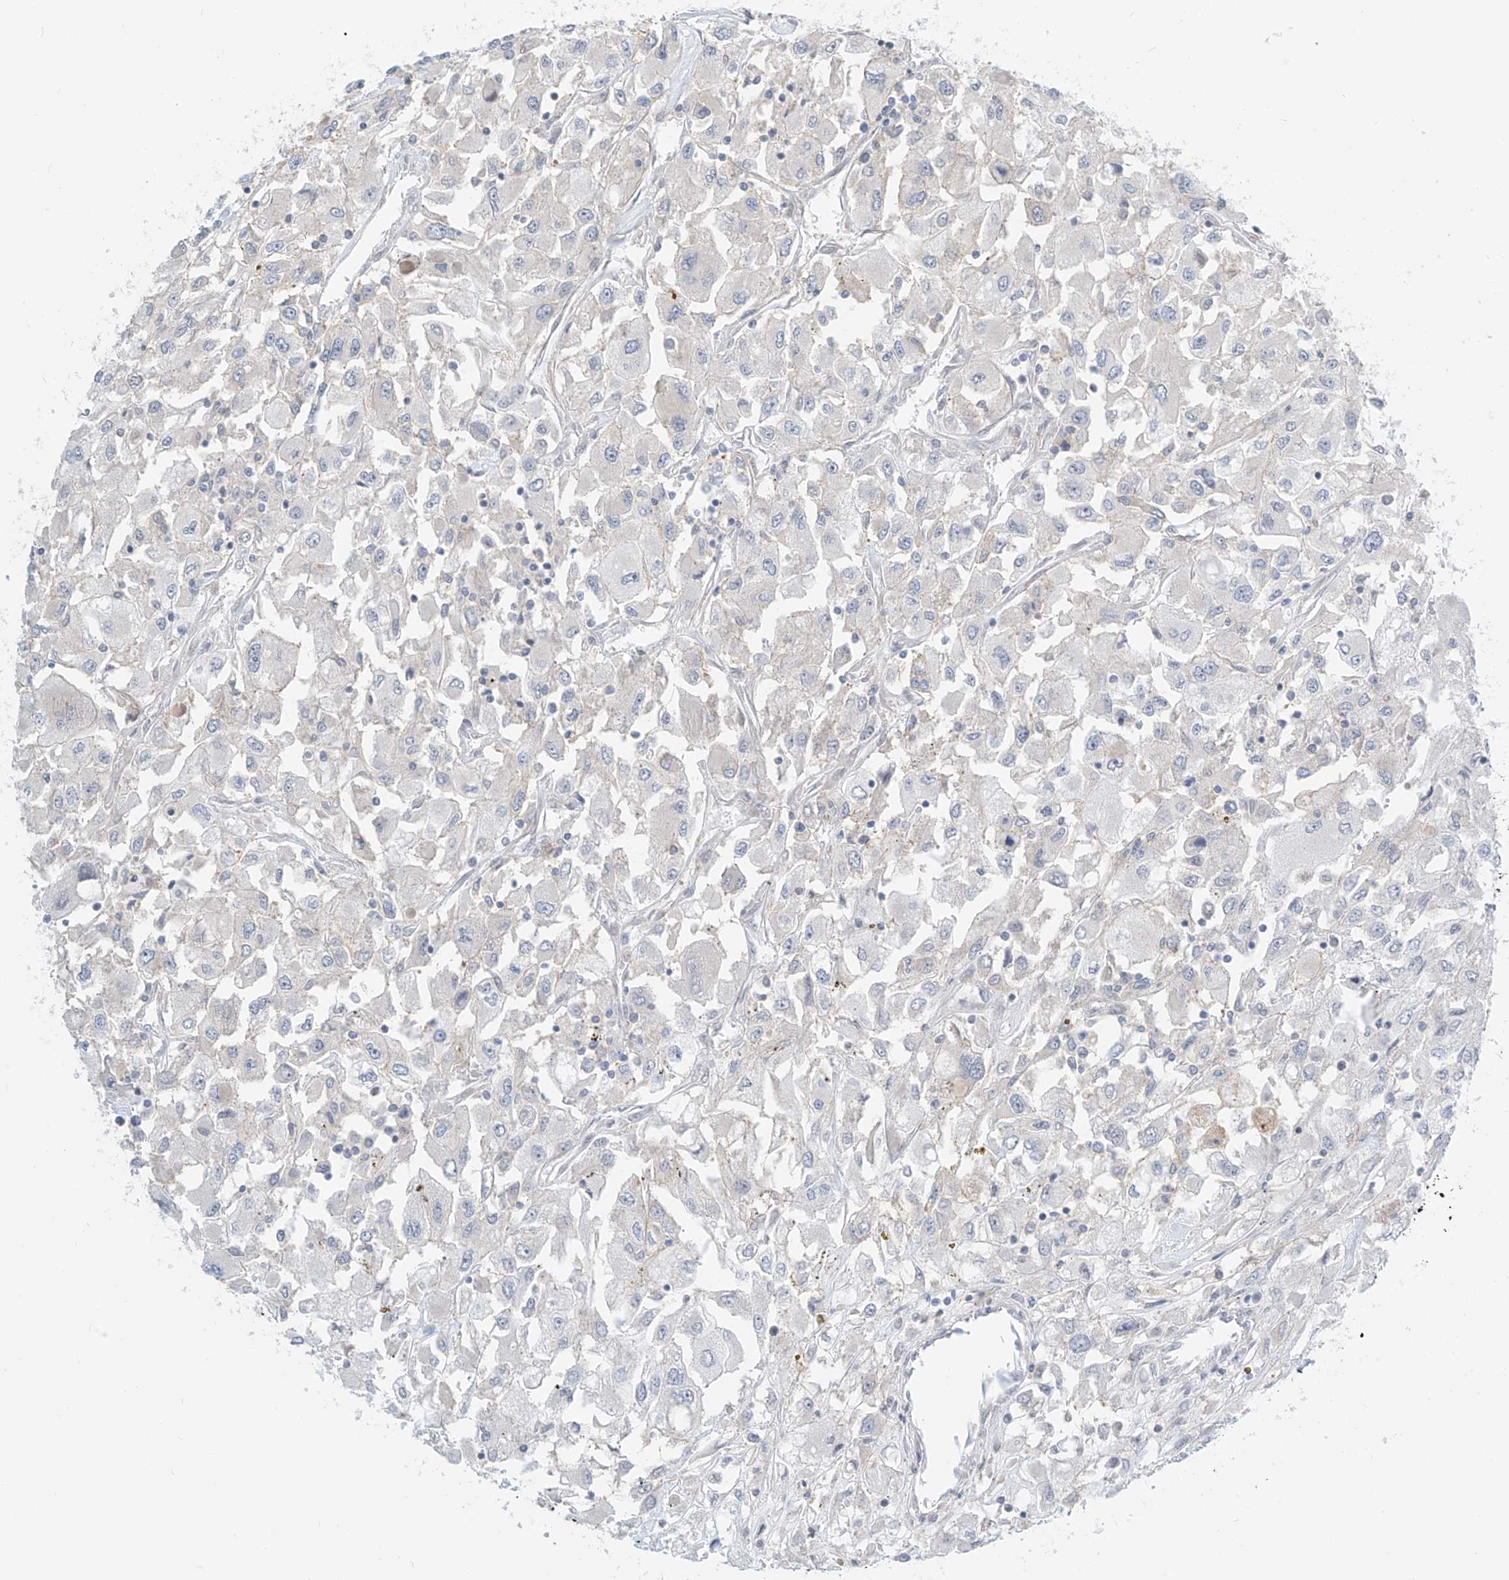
{"staining": {"intensity": "negative", "quantity": "none", "location": "none"}, "tissue": "renal cancer", "cell_type": "Tumor cells", "image_type": "cancer", "snomed": [{"axis": "morphology", "description": "Adenocarcinoma, NOS"}, {"axis": "topography", "description": "Kidney"}], "caption": "The IHC histopathology image has no significant staining in tumor cells of renal cancer (adenocarcinoma) tissue. (DAB (3,3'-diaminobenzidine) immunohistochemistry with hematoxylin counter stain).", "gene": "ABLIM2", "patient": {"sex": "female", "age": 52}}